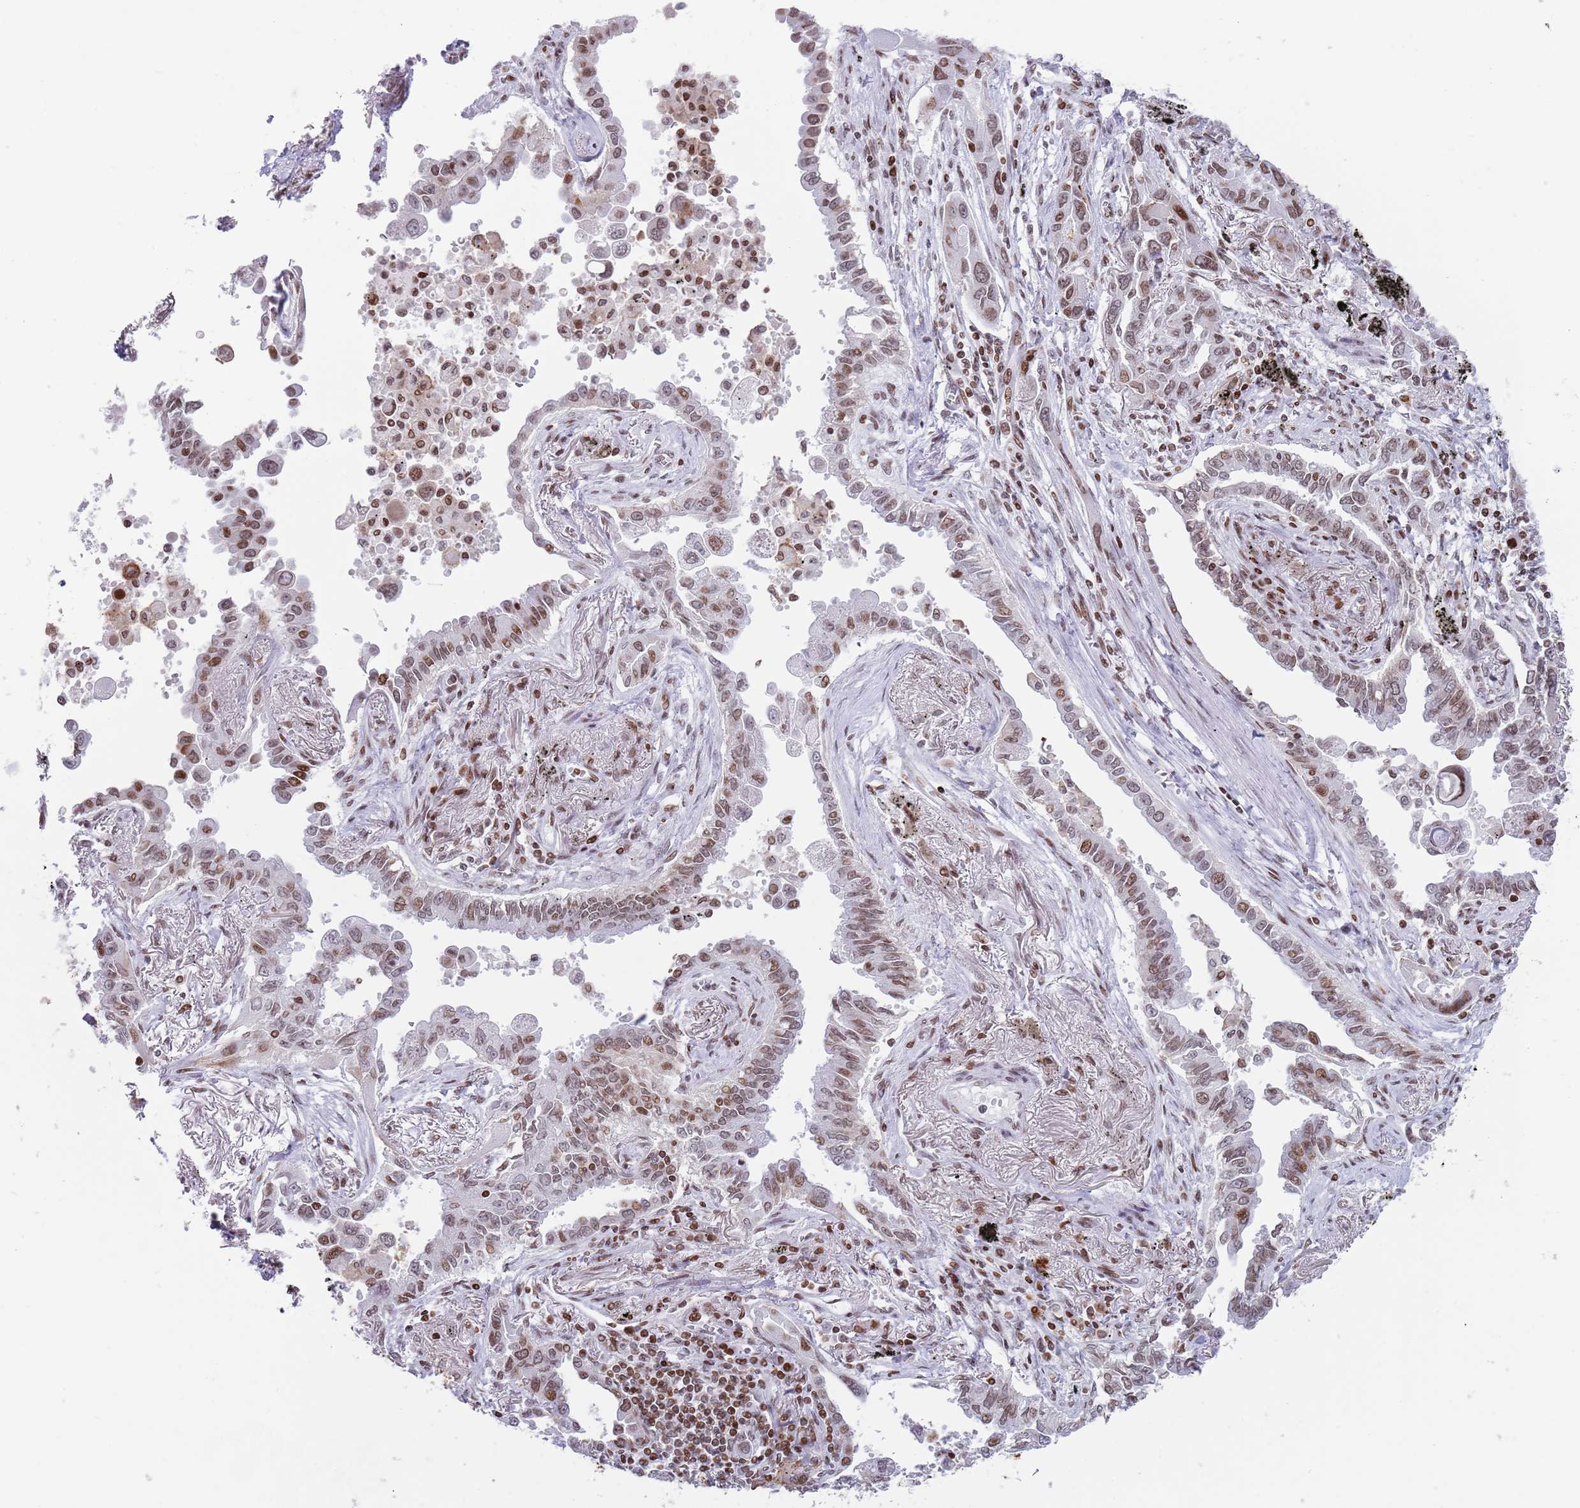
{"staining": {"intensity": "moderate", "quantity": ">75%", "location": "nuclear"}, "tissue": "lung cancer", "cell_type": "Tumor cells", "image_type": "cancer", "snomed": [{"axis": "morphology", "description": "Adenocarcinoma, NOS"}, {"axis": "topography", "description": "Lung"}], "caption": "Protein staining reveals moderate nuclear positivity in approximately >75% of tumor cells in lung cancer.", "gene": "HDAC8", "patient": {"sex": "male", "age": 67}}